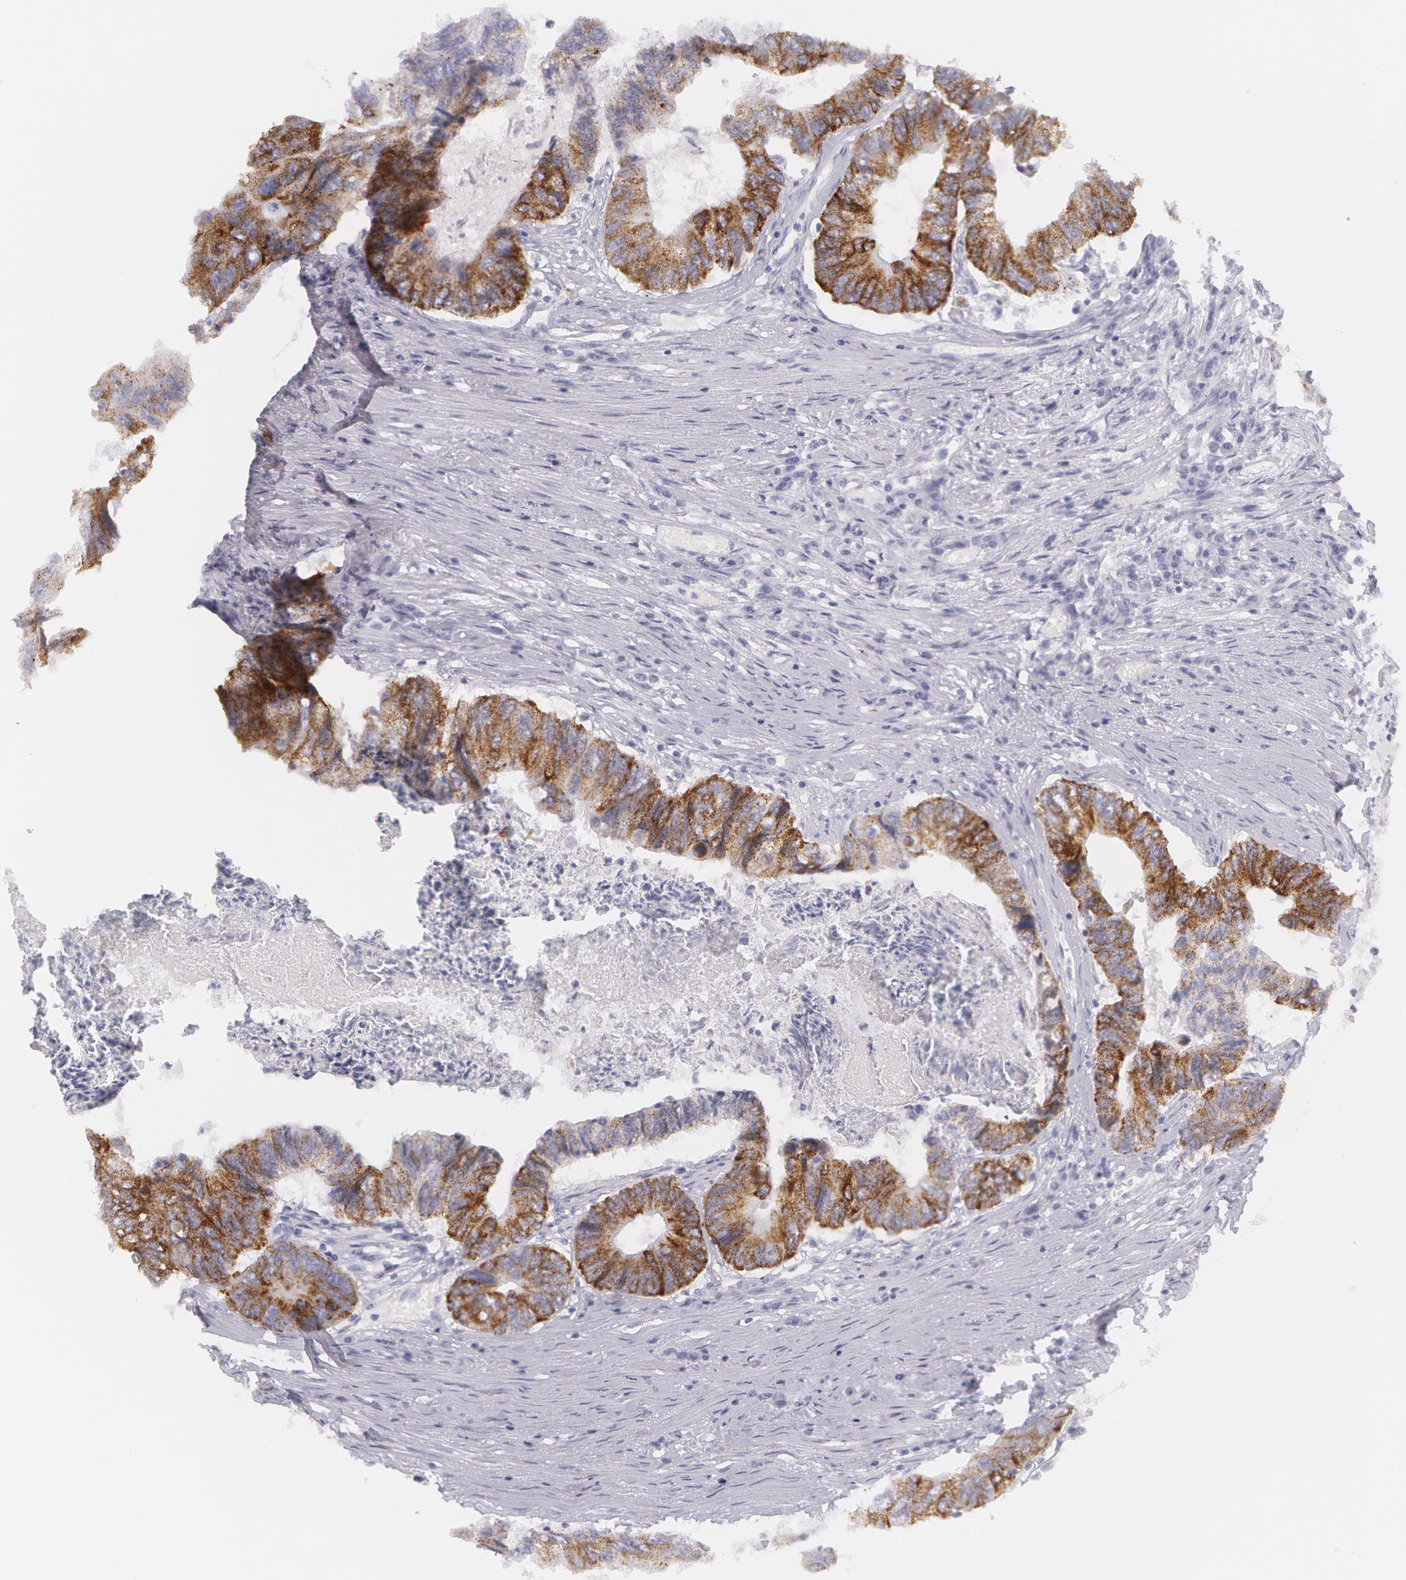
{"staining": {"intensity": "moderate", "quantity": ">75%", "location": "cytoplasmic/membranous"}, "tissue": "colorectal cancer", "cell_type": "Tumor cells", "image_type": "cancer", "snomed": [{"axis": "morphology", "description": "Adenocarcinoma, NOS"}, {"axis": "topography", "description": "Rectum"}], "caption": "Immunohistochemical staining of human colorectal adenocarcinoma shows medium levels of moderate cytoplasmic/membranous protein staining in about >75% of tumor cells.", "gene": "AMACR", "patient": {"sex": "female", "age": 82}}